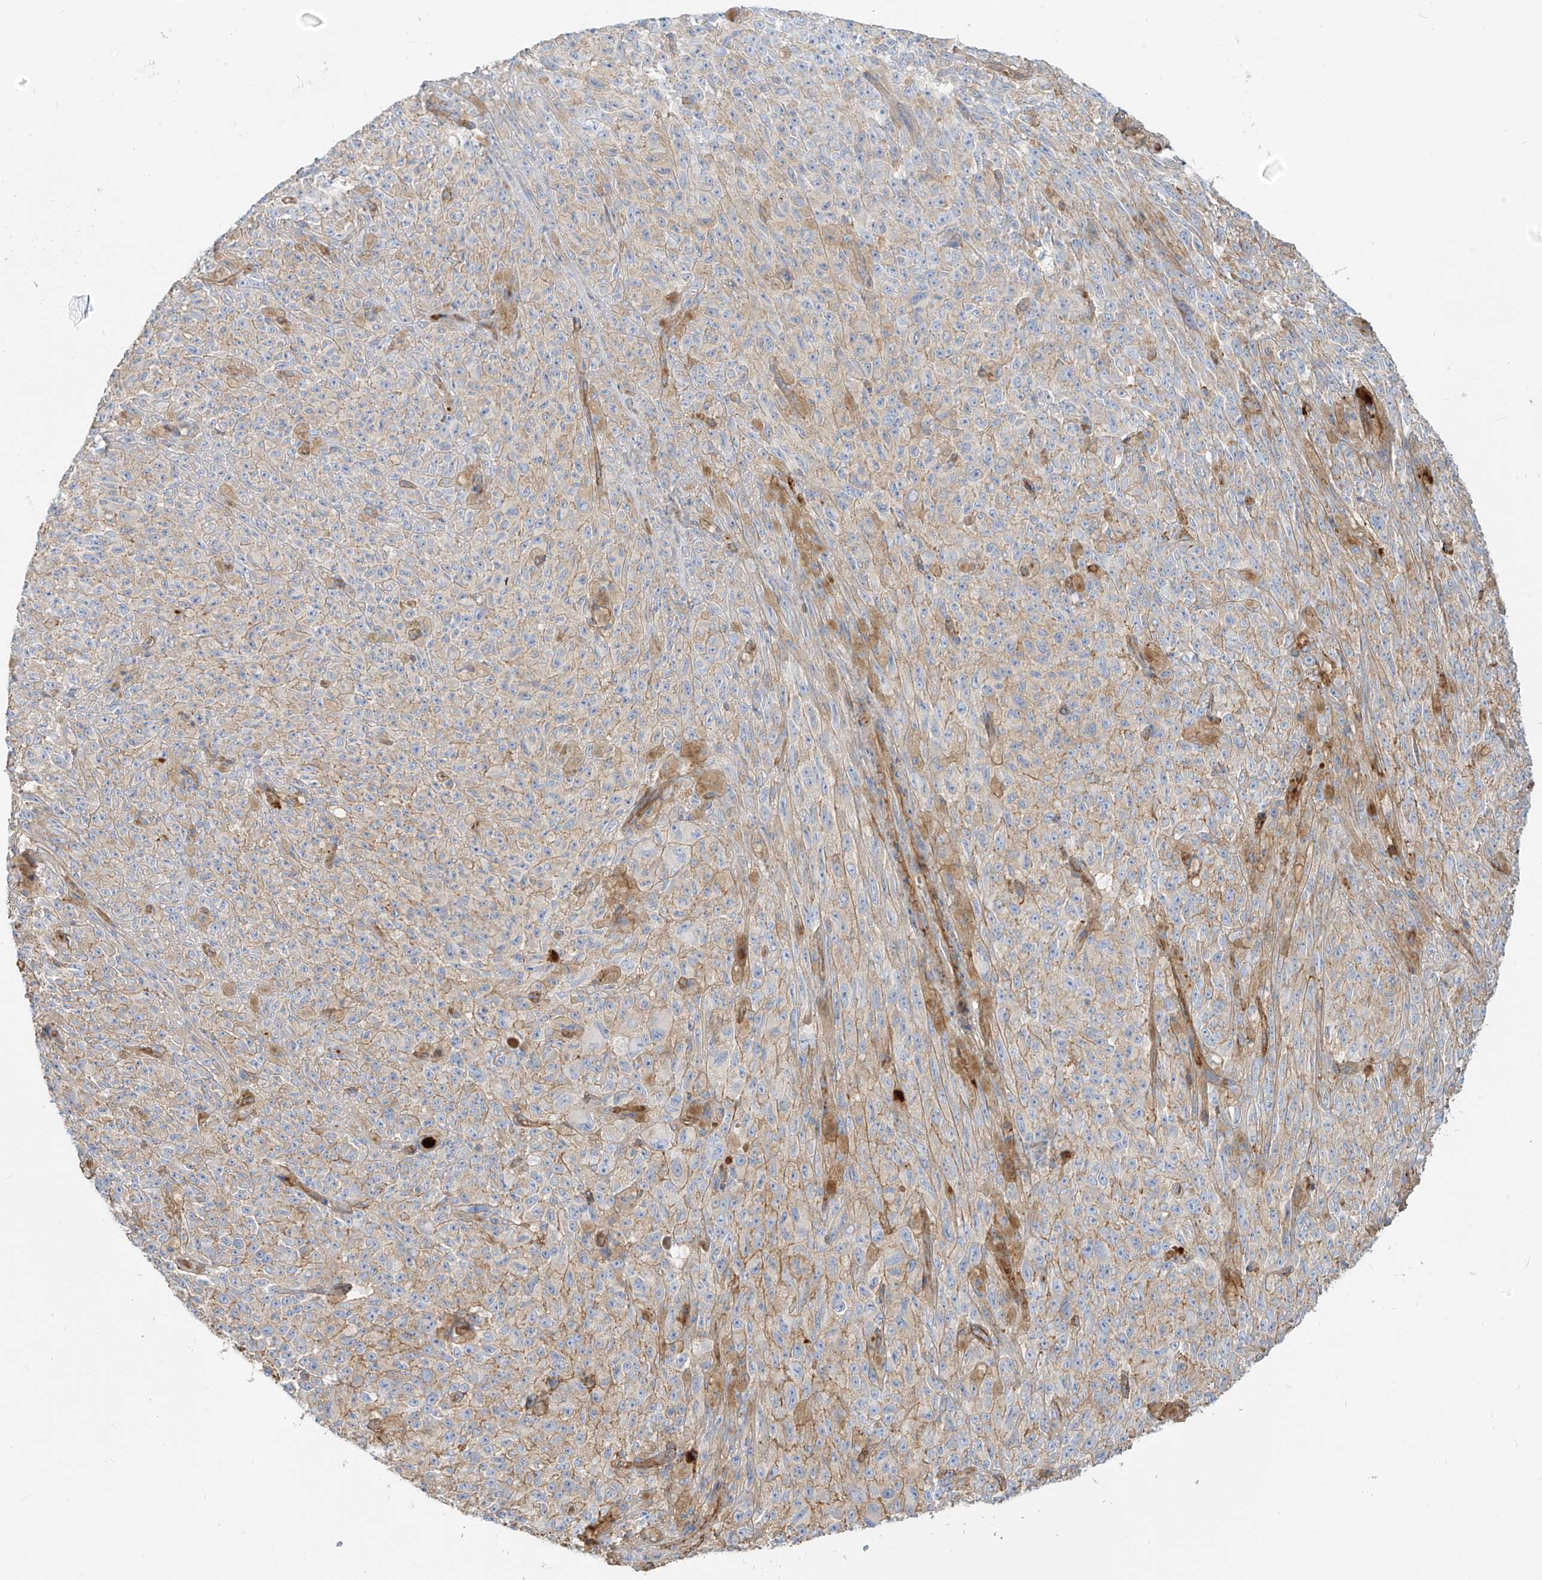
{"staining": {"intensity": "weak", "quantity": "<25%", "location": "cytoplasmic/membranous"}, "tissue": "melanoma", "cell_type": "Tumor cells", "image_type": "cancer", "snomed": [{"axis": "morphology", "description": "Malignant melanoma, NOS"}, {"axis": "topography", "description": "Skin"}], "caption": "The micrograph reveals no staining of tumor cells in melanoma.", "gene": "OCSTAMP", "patient": {"sex": "female", "age": 82}}